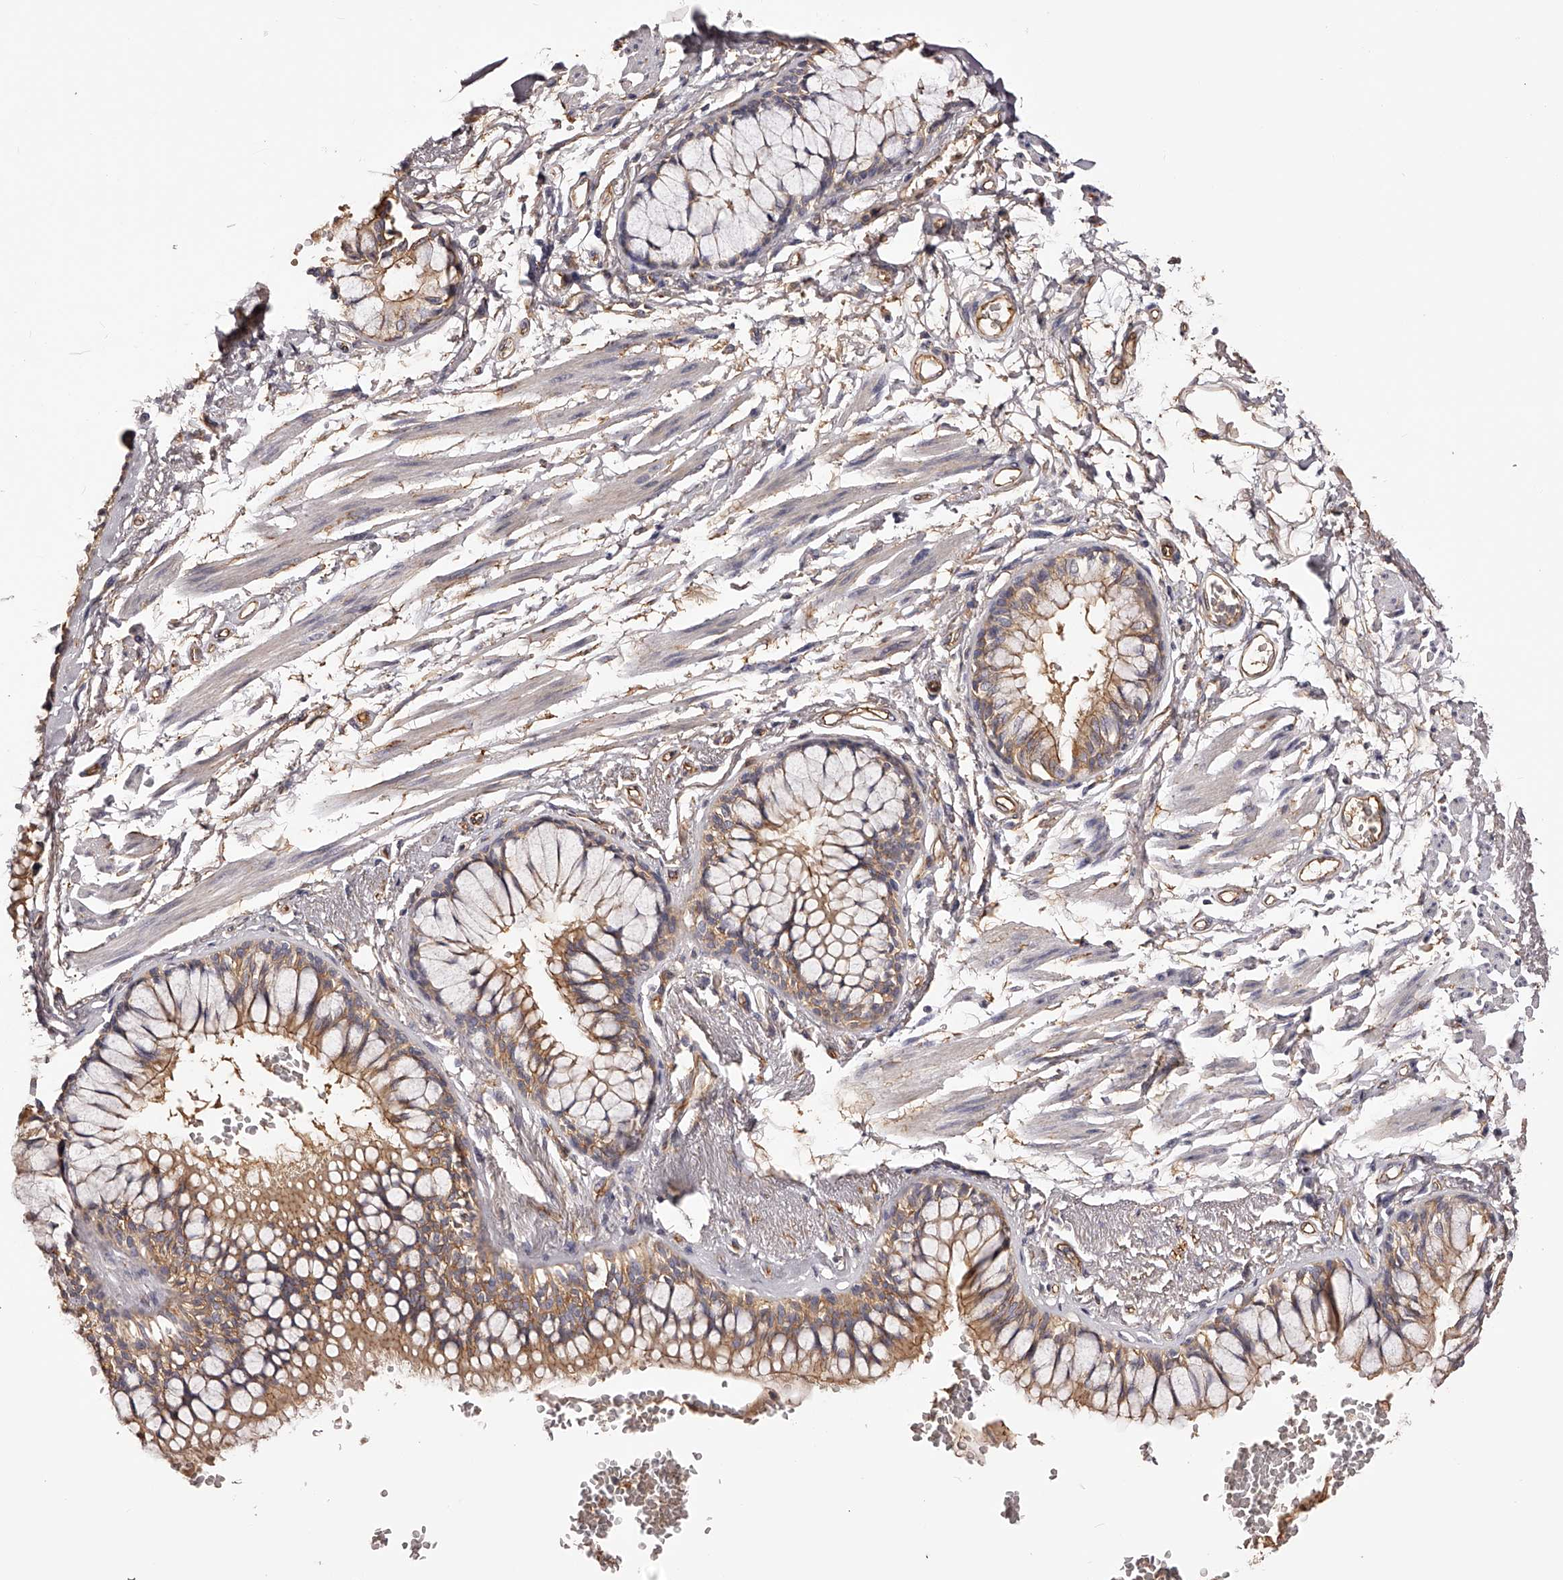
{"staining": {"intensity": "moderate", "quantity": ">75%", "location": "cytoplasmic/membranous"}, "tissue": "bronchus", "cell_type": "Respiratory epithelial cells", "image_type": "normal", "snomed": [{"axis": "morphology", "description": "Normal tissue, NOS"}, {"axis": "topography", "description": "Cartilage tissue"}, {"axis": "topography", "description": "Bronchus"}], "caption": "Bronchus was stained to show a protein in brown. There is medium levels of moderate cytoplasmic/membranous staining in about >75% of respiratory epithelial cells. (Stains: DAB (3,3'-diaminobenzidine) in brown, nuclei in blue, Microscopy: brightfield microscopy at high magnification).", "gene": "LTV1", "patient": {"sex": "female", "age": 73}}